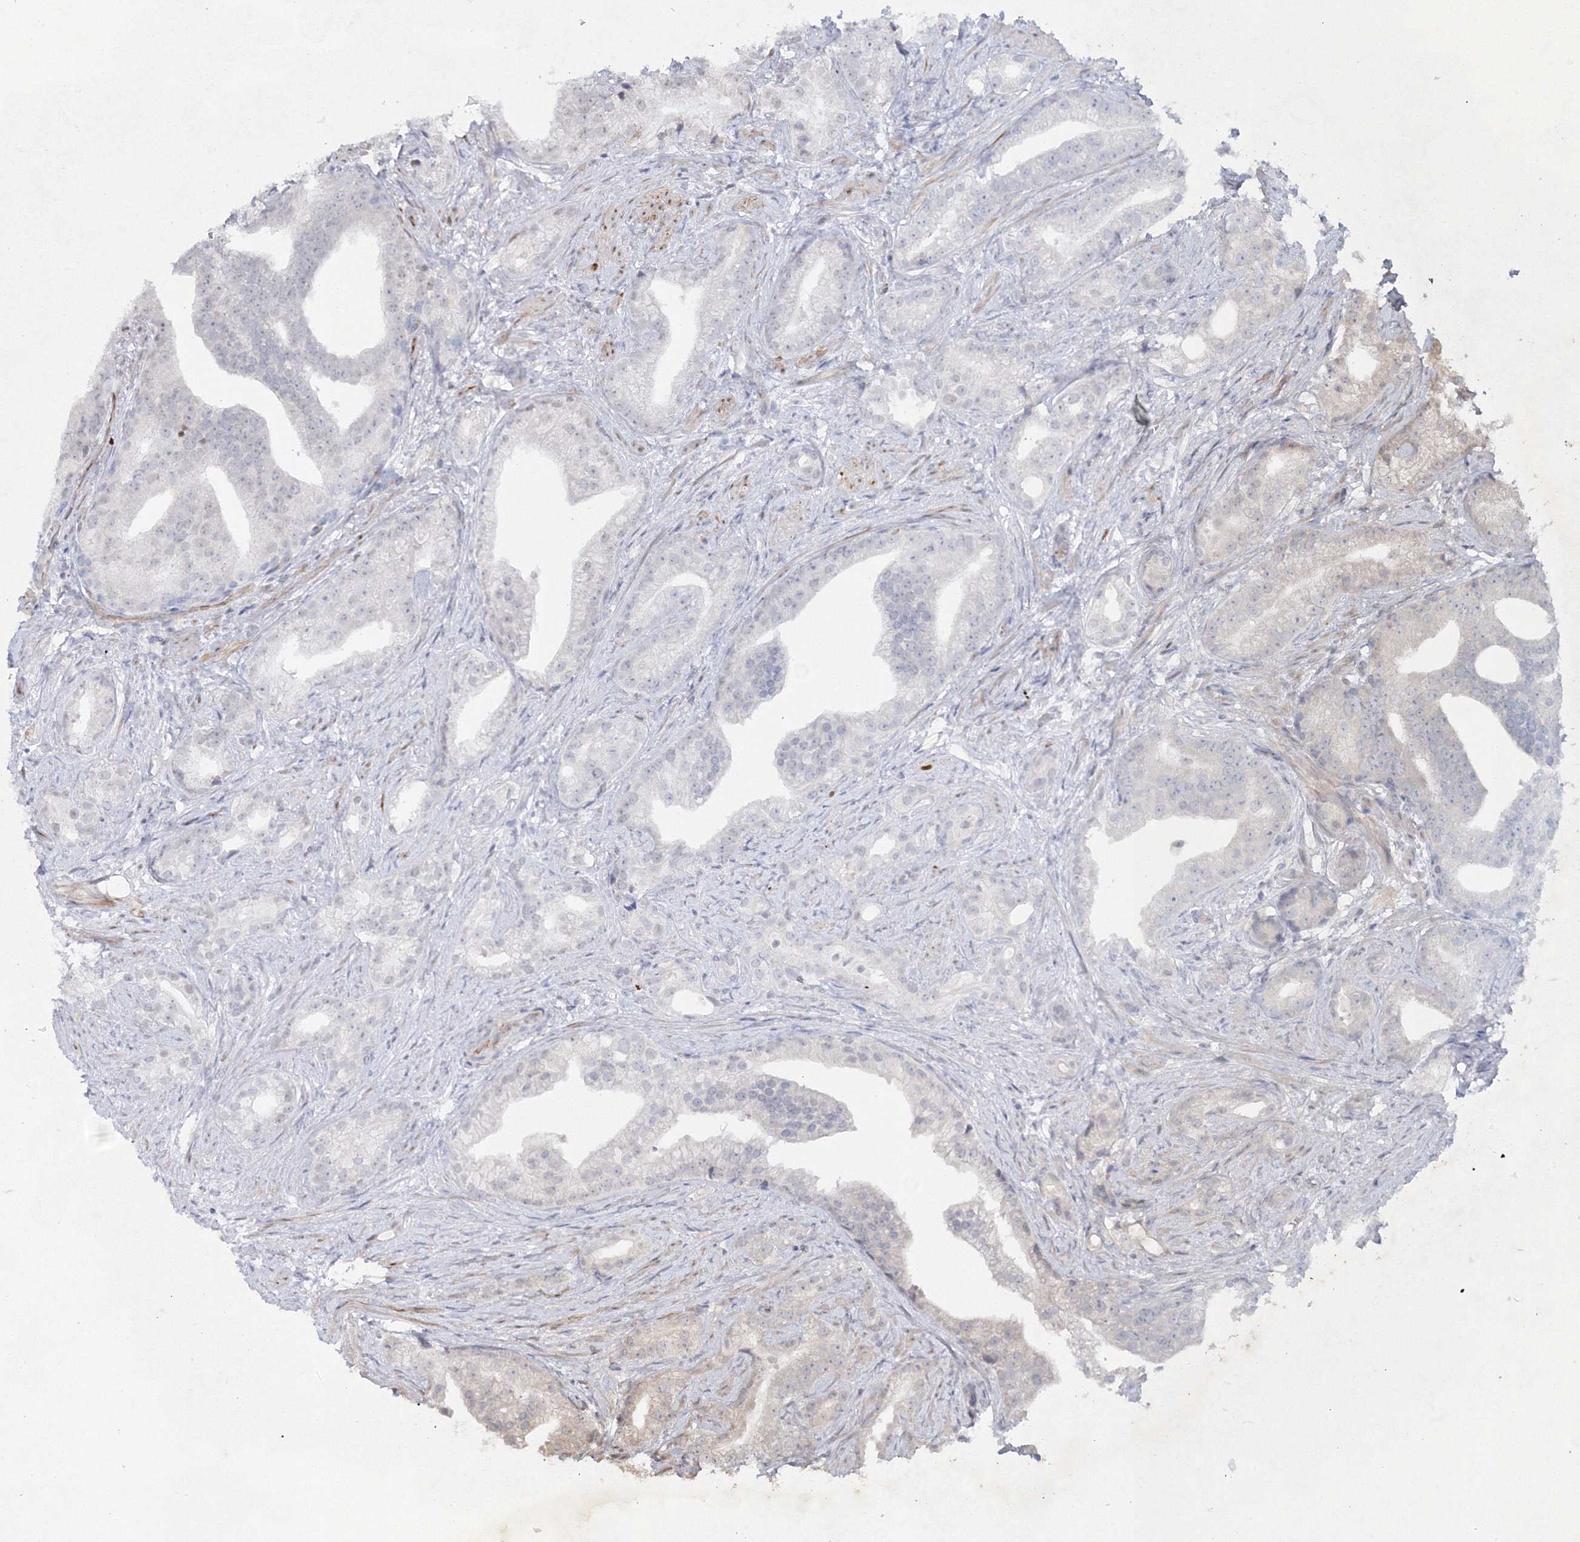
{"staining": {"intensity": "negative", "quantity": "none", "location": "none"}, "tissue": "prostate cancer", "cell_type": "Tumor cells", "image_type": "cancer", "snomed": [{"axis": "morphology", "description": "Adenocarcinoma, Low grade"}, {"axis": "topography", "description": "Prostate"}], "caption": "This is a image of immunohistochemistry staining of prostate cancer, which shows no expression in tumor cells. (DAB (3,3'-diaminobenzidine) immunohistochemistry, high magnification).", "gene": "SNIP1", "patient": {"sex": "male", "age": 71}}